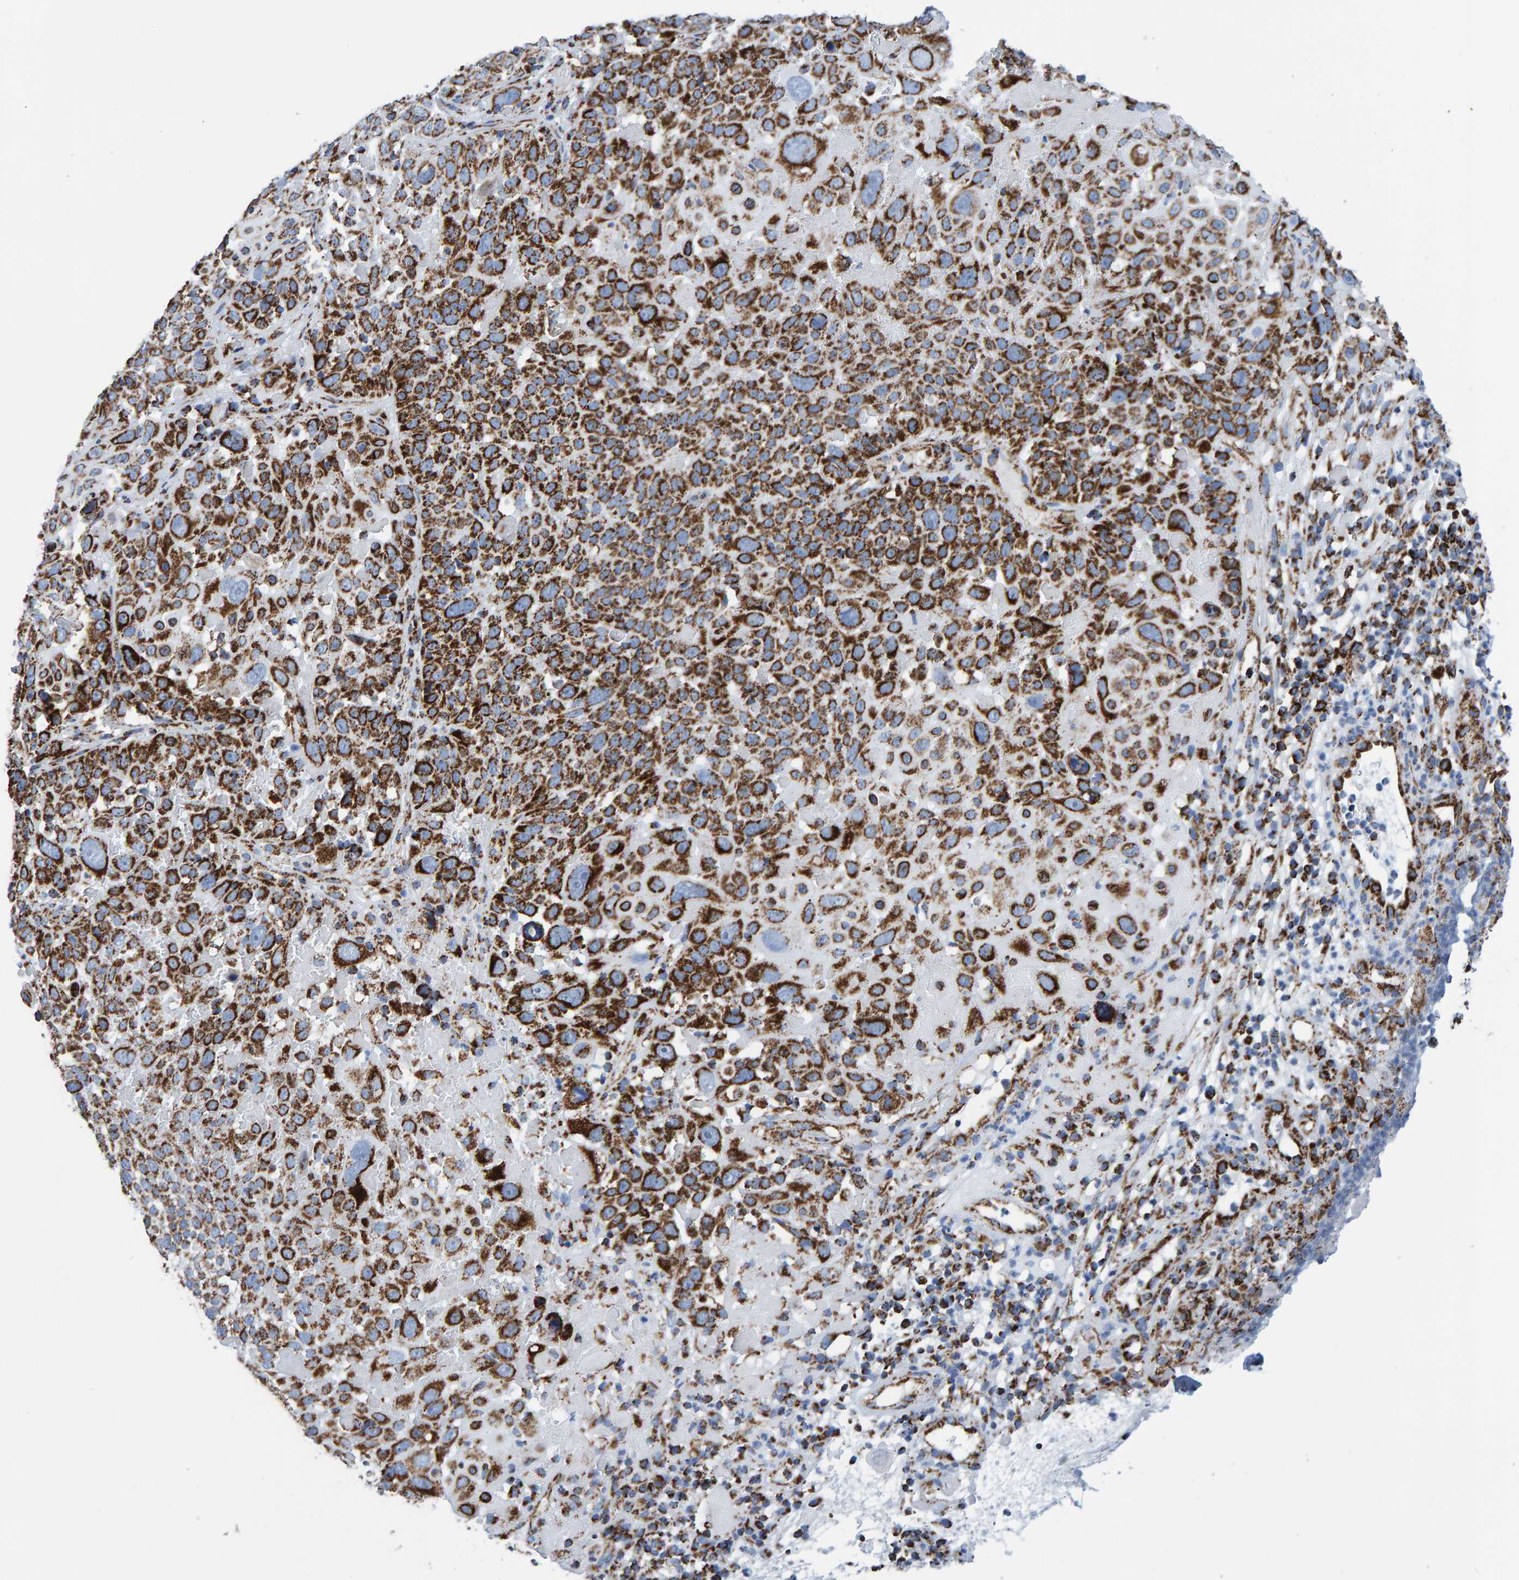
{"staining": {"intensity": "strong", "quantity": ">75%", "location": "cytoplasmic/membranous"}, "tissue": "cervical cancer", "cell_type": "Tumor cells", "image_type": "cancer", "snomed": [{"axis": "morphology", "description": "Squamous cell carcinoma, NOS"}, {"axis": "topography", "description": "Cervix"}], "caption": "Immunohistochemical staining of cervical cancer shows high levels of strong cytoplasmic/membranous protein expression in about >75% of tumor cells. (DAB IHC, brown staining for protein, blue staining for nuclei).", "gene": "ENSG00000262660", "patient": {"sex": "female", "age": 74}}